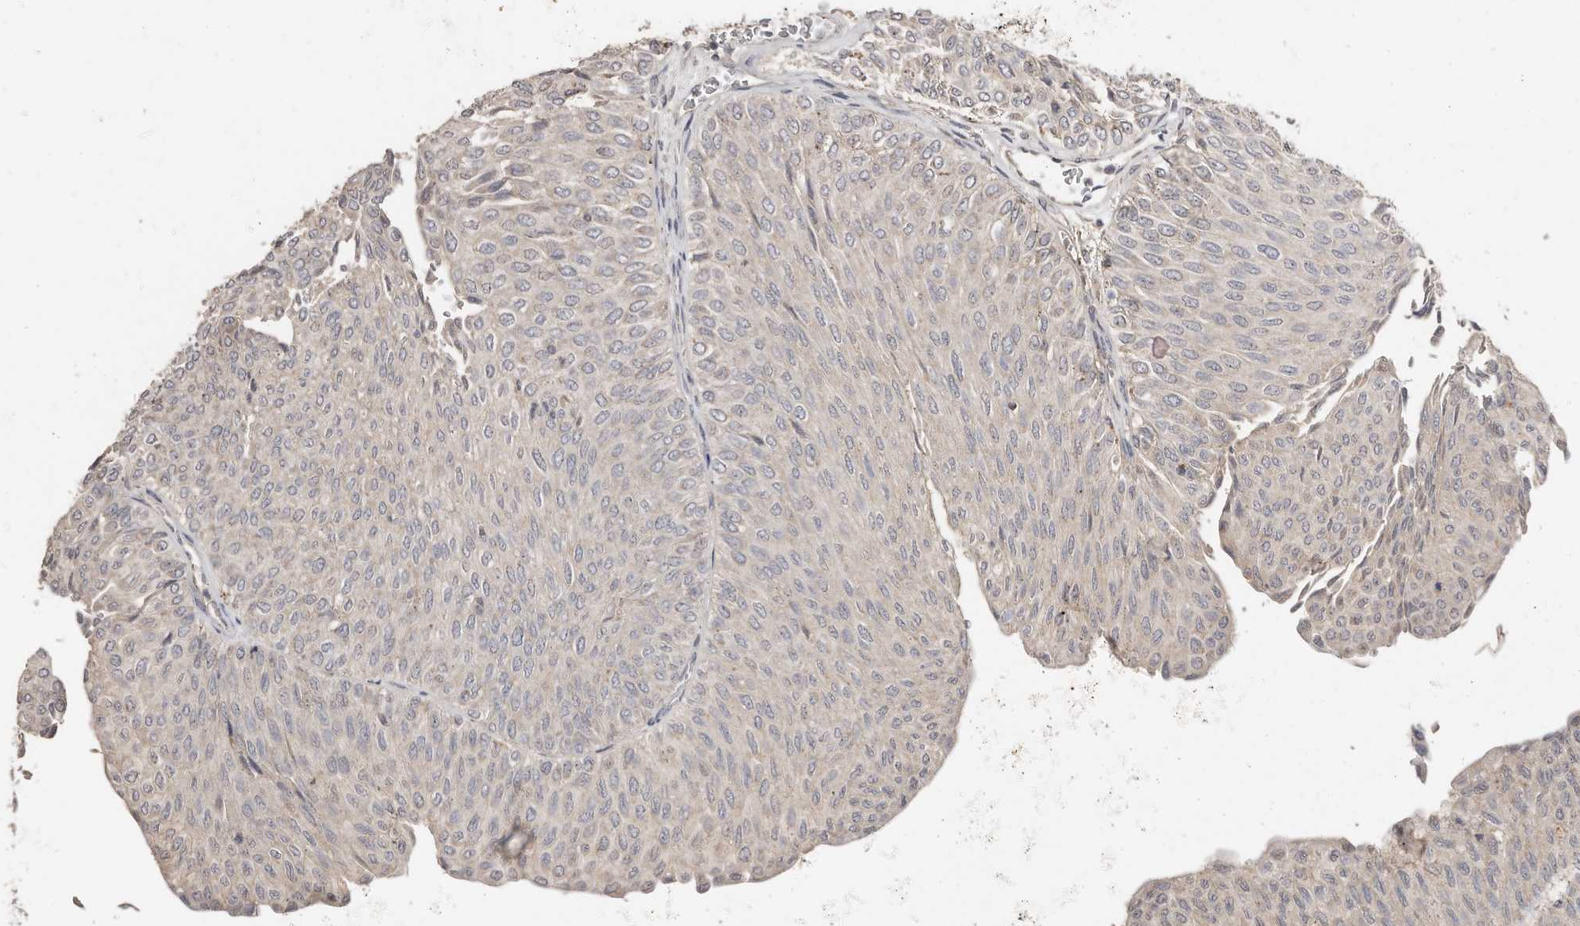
{"staining": {"intensity": "weak", "quantity": "<25%", "location": "cytoplasmic/membranous"}, "tissue": "urothelial cancer", "cell_type": "Tumor cells", "image_type": "cancer", "snomed": [{"axis": "morphology", "description": "Urothelial carcinoma, Low grade"}, {"axis": "topography", "description": "Urinary bladder"}], "caption": "Immunohistochemistry histopathology image of urothelial cancer stained for a protein (brown), which exhibits no staining in tumor cells. (DAB IHC visualized using brightfield microscopy, high magnification).", "gene": "SLC39A2", "patient": {"sex": "male", "age": 78}}